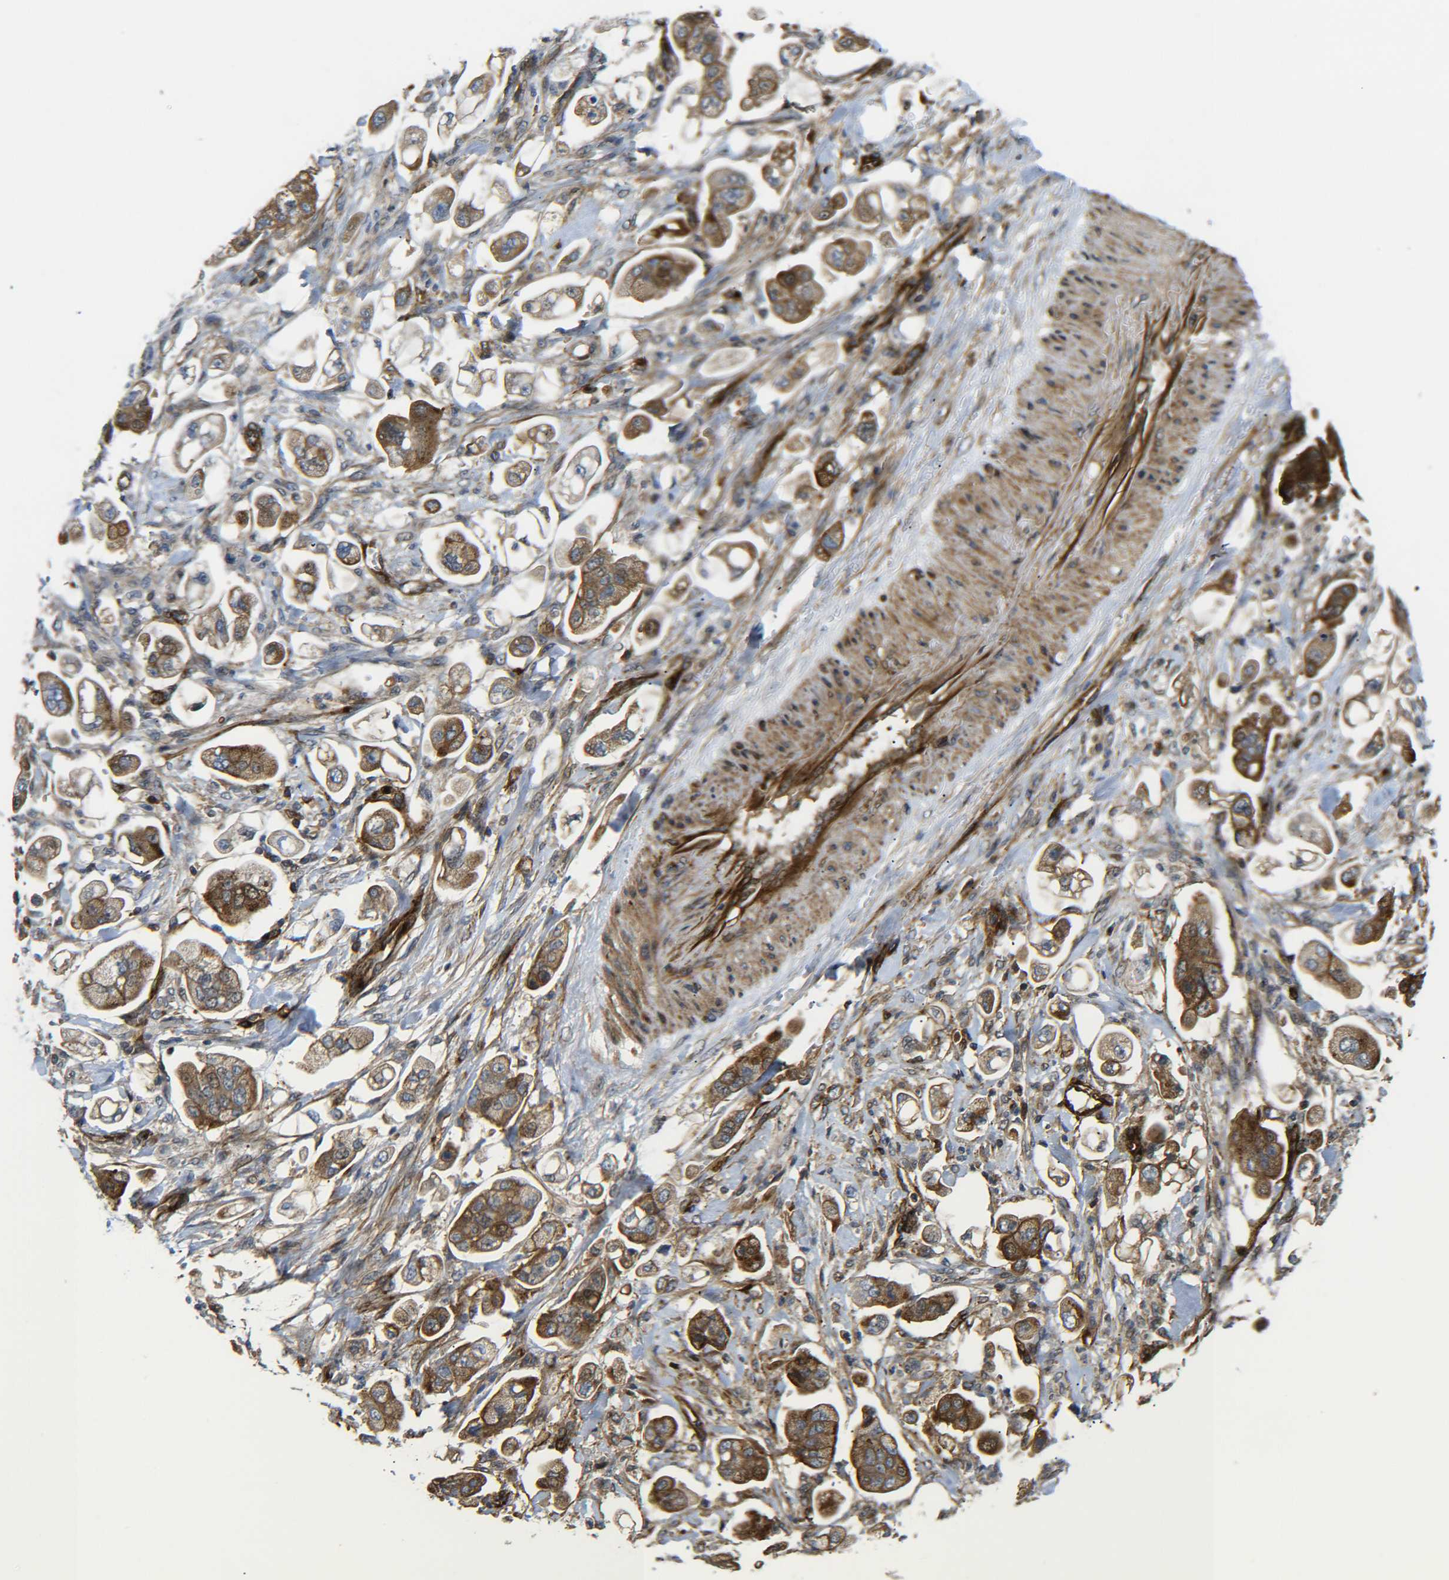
{"staining": {"intensity": "moderate", "quantity": ">75%", "location": "cytoplasmic/membranous"}, "tissue": "stomach cancer", "cell_type": "Tumor cells", "image_type": "cancer", "snomed": [{"axis": "morphology", "description": "Adenocarcinoma, NOS"}, {"axis": "topography", "description": "Stomach"}], "caption": "A brown stain highlights moderate cytoplasmic/membranous expression of a protein in human stomach cancer tumor cells. The protein of interest is stained brown, and the nuclei are stained in blue (DAB (3,3'-diaminobenzidine) IHC with brightfield microscopy, high magnification).", "gene": "ECE1", "patient": {"sex": "male", "age": 62}}